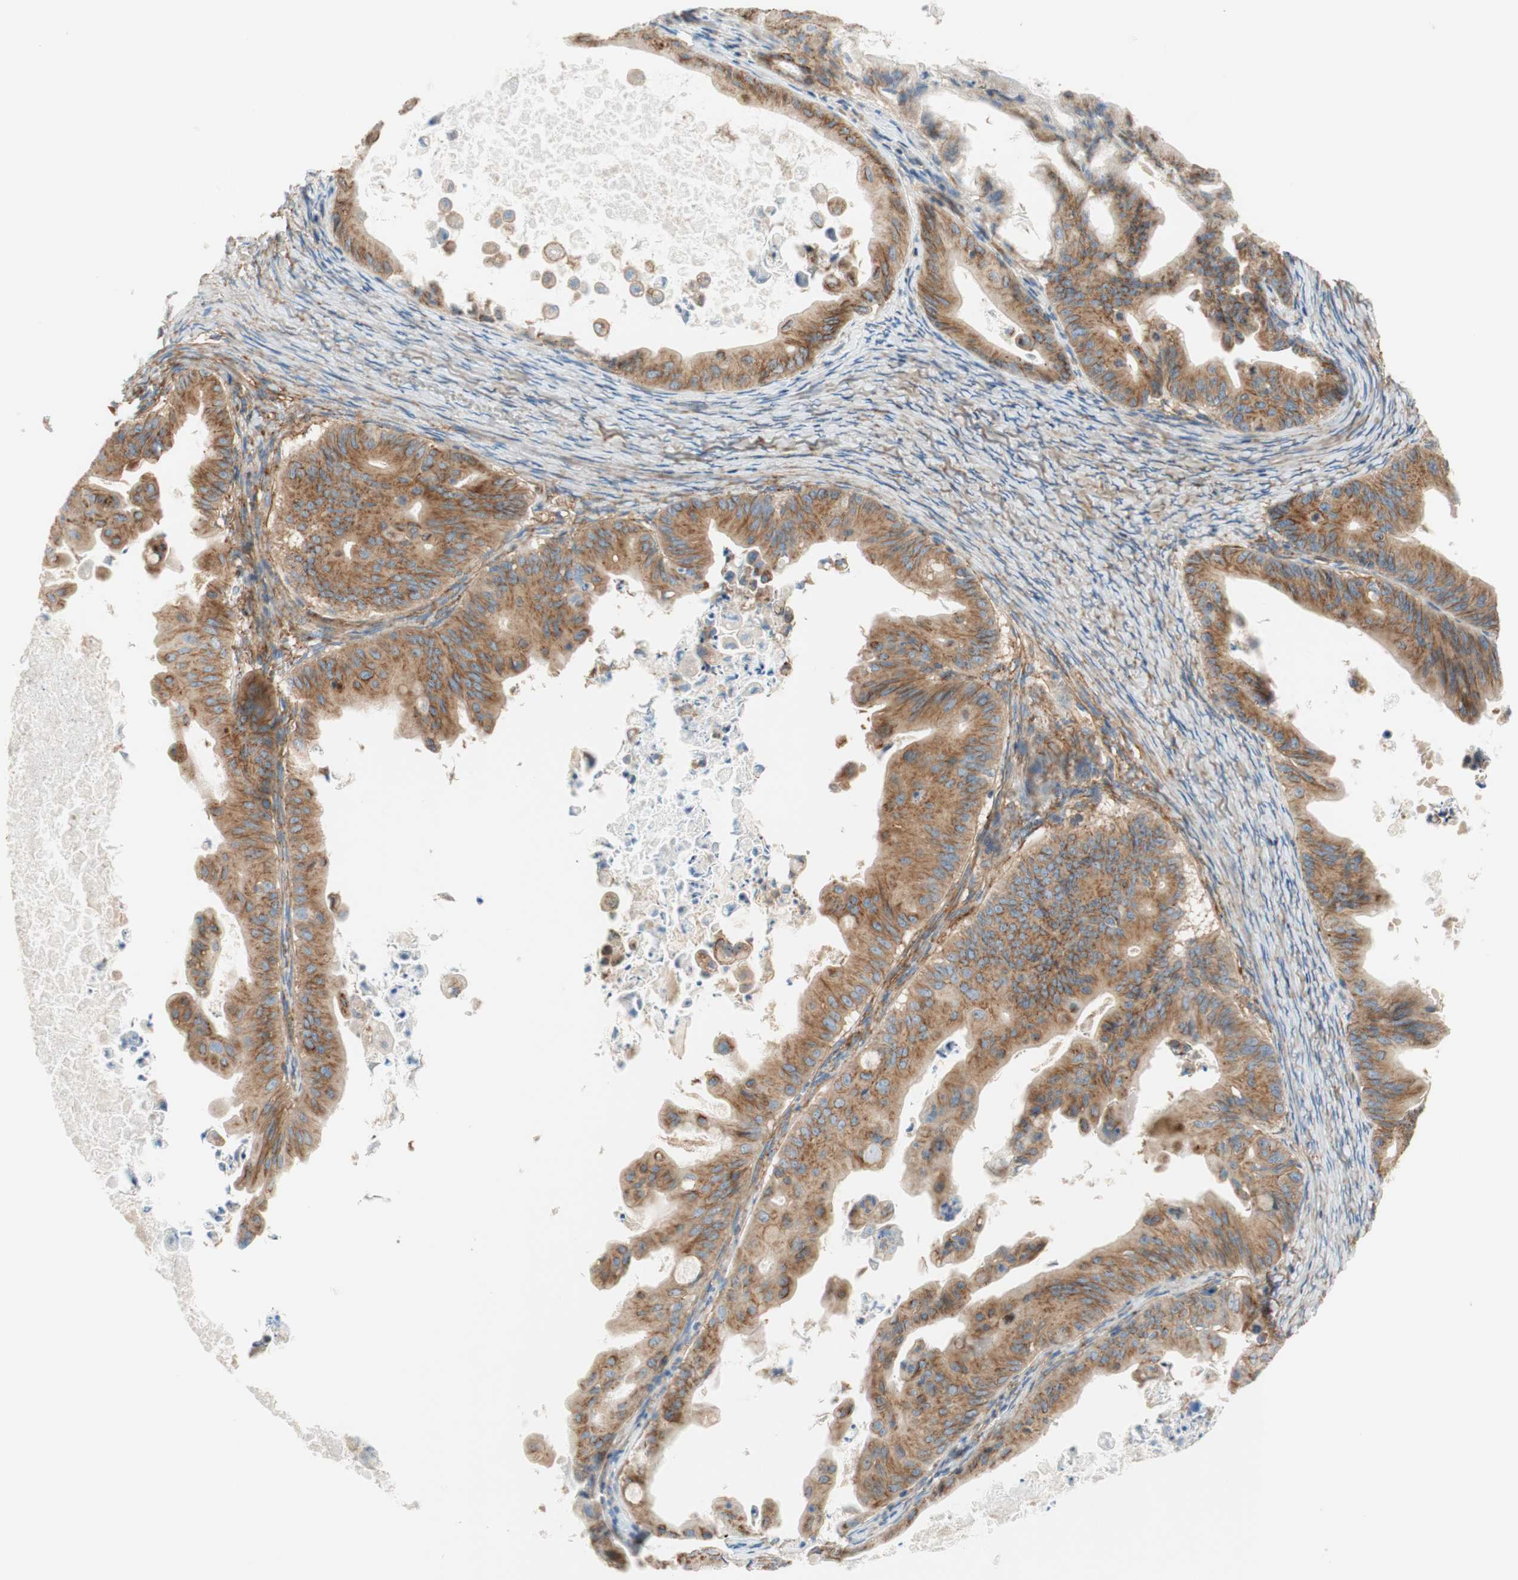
{"staining": {"intensity": "moderate", "quantity": ">75%", "location": "cytoplasmic/membranous"}, "tissue": "ovarian cancer", "cell_type": "Tumor cells", "image_type": "cancer", "snomed": [{"axis": "morphology", "description": "Cystadenocarcinoma, mucinous, NOS"}, {"axis": "topography", "description": "Ovary"}], "caption": "Brown immunohistochemical staining in human mucinous cystadenocarcinoma (ovarian) shows moderate cytoplasmic/membranous expression in about >75% of tumor cells.", "gene": "VPS26A", "patient": {"sex": "female", "age": 37}}